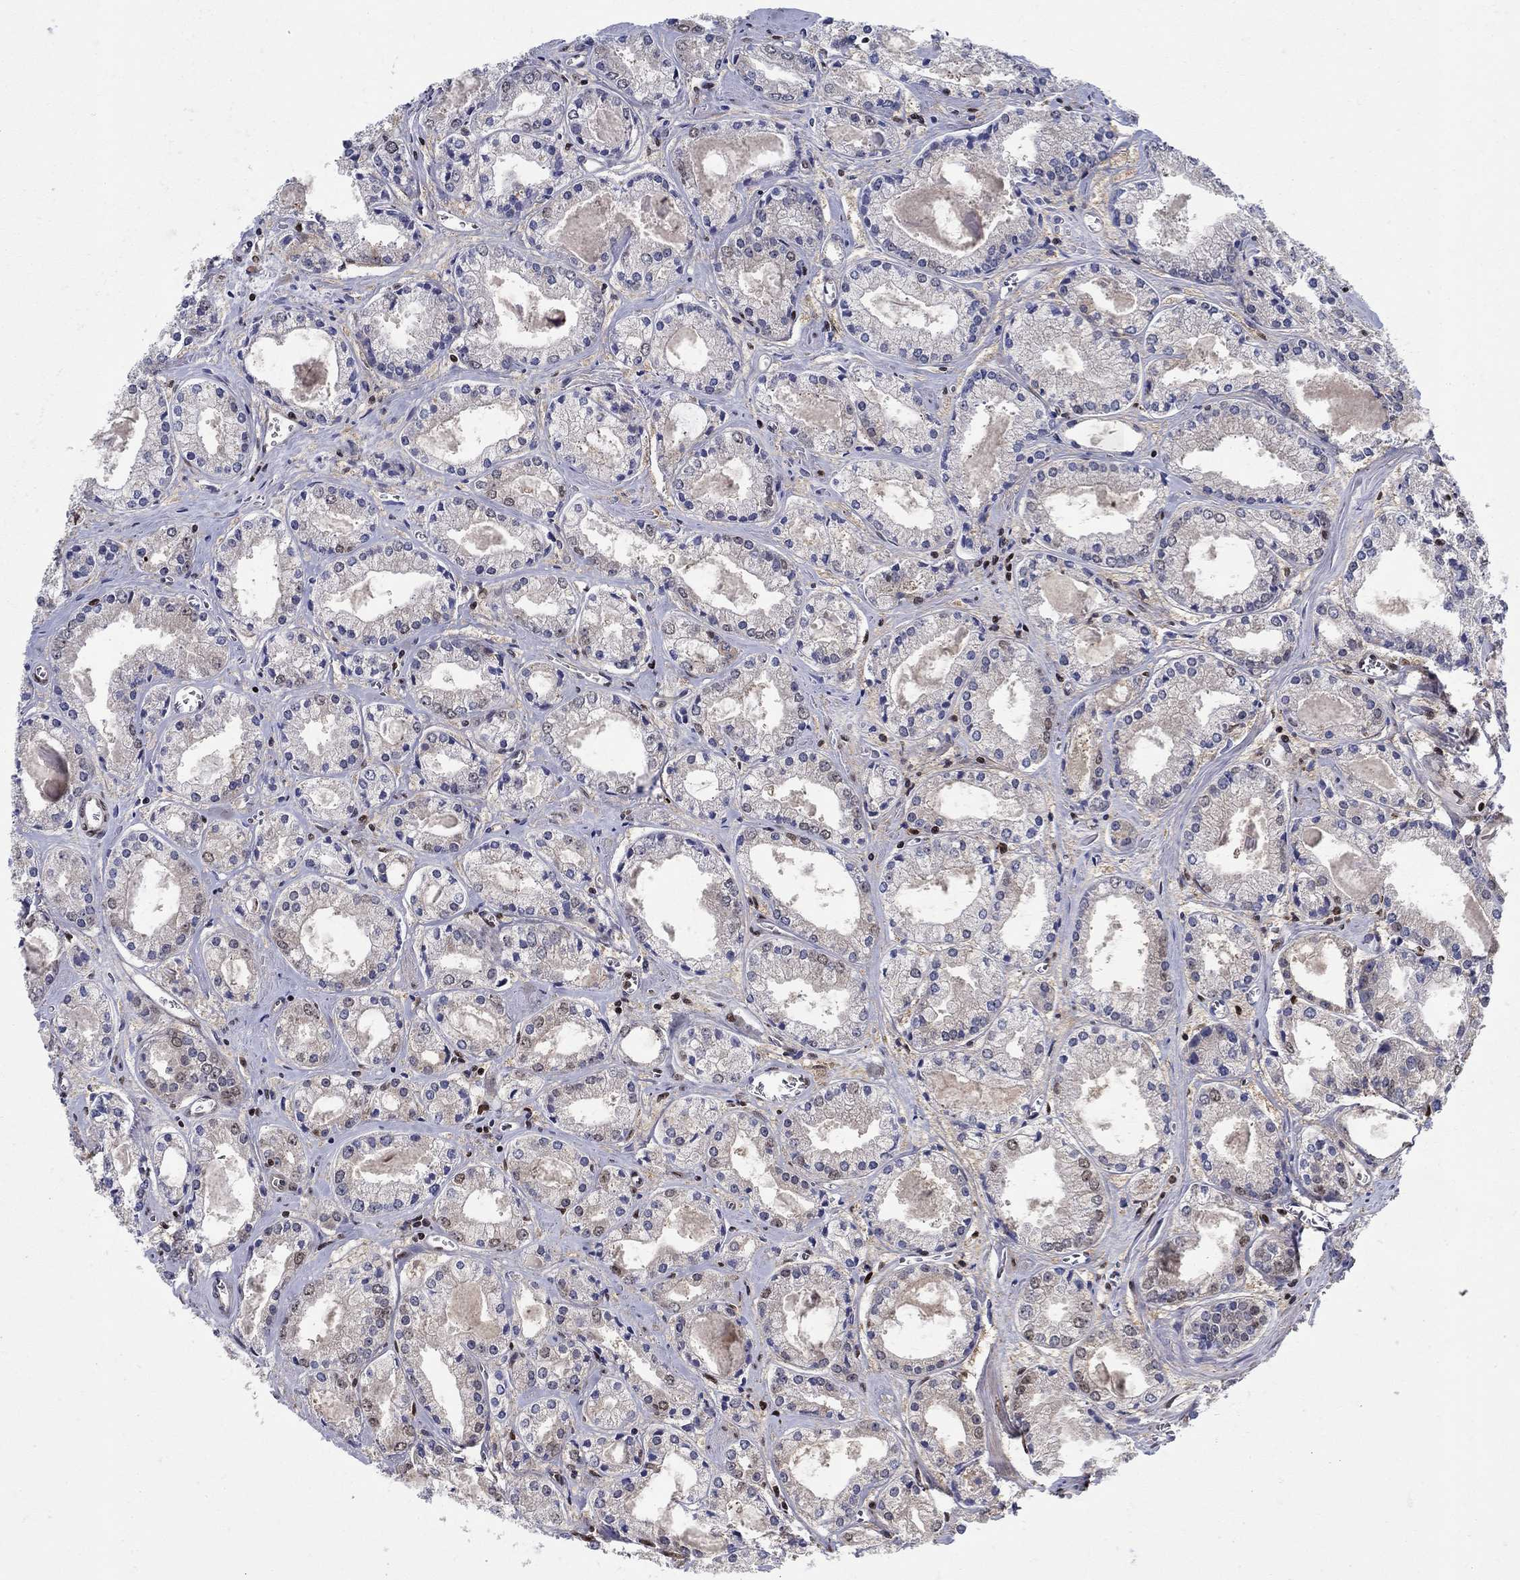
{"staining": {"intensity": "negative", "quantity": "none", "location": "none"}, "tissue": "prostate cancer", "cell_type": "Tumor cells", "image_type": "cancer", "snomed": [{"axis": "morphology", "description": "Adenocarcinoma, NOS"}, {"axis": "topography", "description": "Prostate"}], "caption": "Immunohistochemistry image of neoplastic tissue: prostate adenocarcinoma stained with DAB (3,3'-diaminobenzidine) exhibits no significant protein staining in tumor cells.", "gene": "ZNF594", "patient": {"sex": "male", "age": 72}}